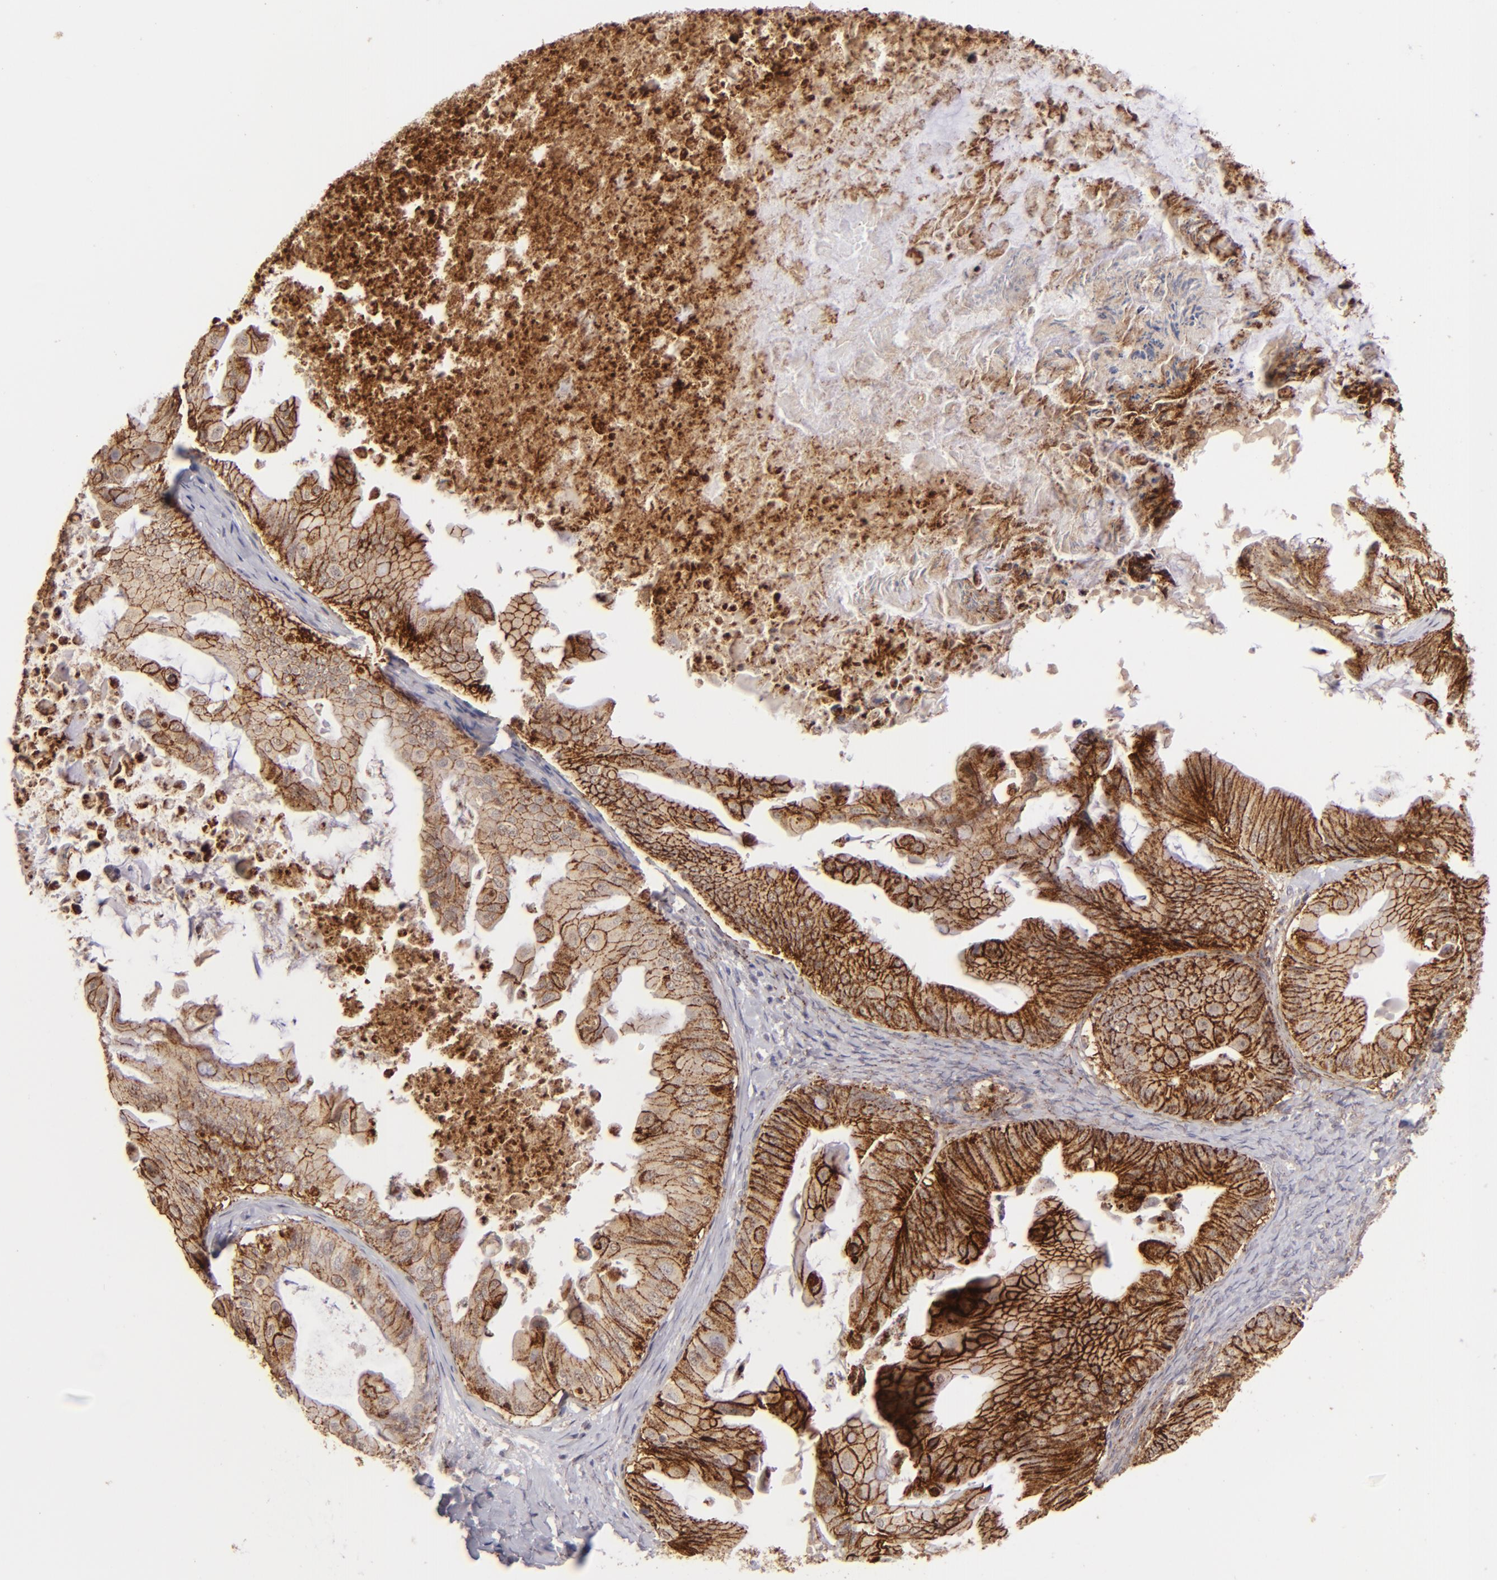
{"staining": {"intensity": "strong", "quantity": ">75%", "location": "cytoplasmic/membranous"}, "tissue": "ovarian cancer", "cell_type": "Tumor cells", "image_type": "cancer", "snomed": [{"axis": "morphology", "description": "Cystadenocarcinoma, mucinous, NOS"}, {"axis": "topography", "description": "Ovary"}], "caption": "IHC of human ovarian cancer (mucinous cystadenocarcinoma) exhibits high levels of strong cytoplasmic/membranous expression in about >75% of tumor cells.", "gene": "CLDN1", "patient": {"sex": "female", "age": 37}}